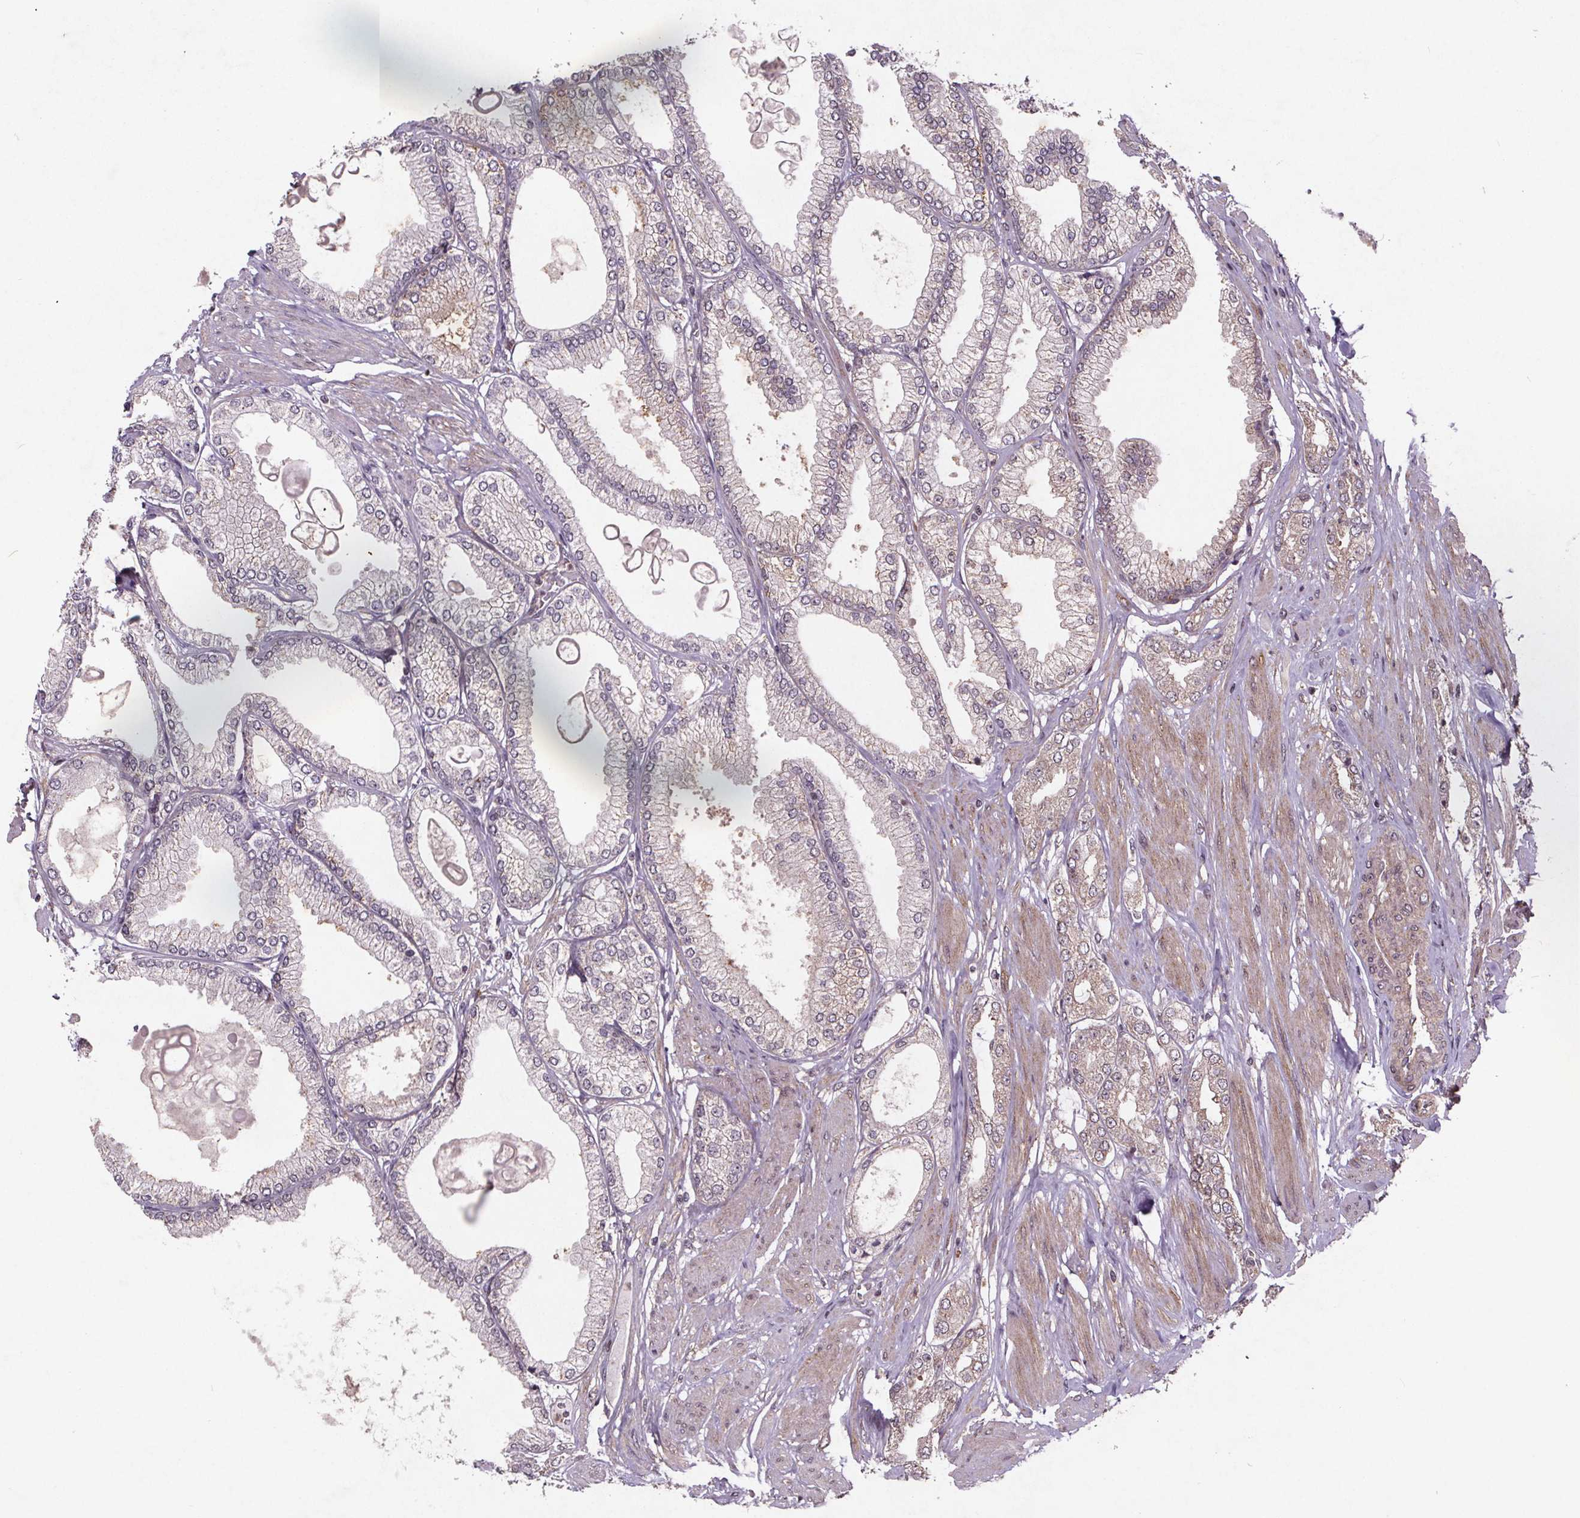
{"staining": {"intensity": "negative", "quantity": "none", "location": "none"}, "tissue": "prostate cancer", "cell_type": "Tumor cells", "image_type": "cancer", "snomed": [{"axis": "morphology", "description": "Adenocarcinoma, High grade"}, {"axis": "topography", "description": "Prostate"}], "caption": "Prostate high-grade adenocarcinoma was stained to show a protein in brown. There is no significant staining in tumor cells.", "gene": "STRN3", "patient": {"sex": "male", "age": 68}}